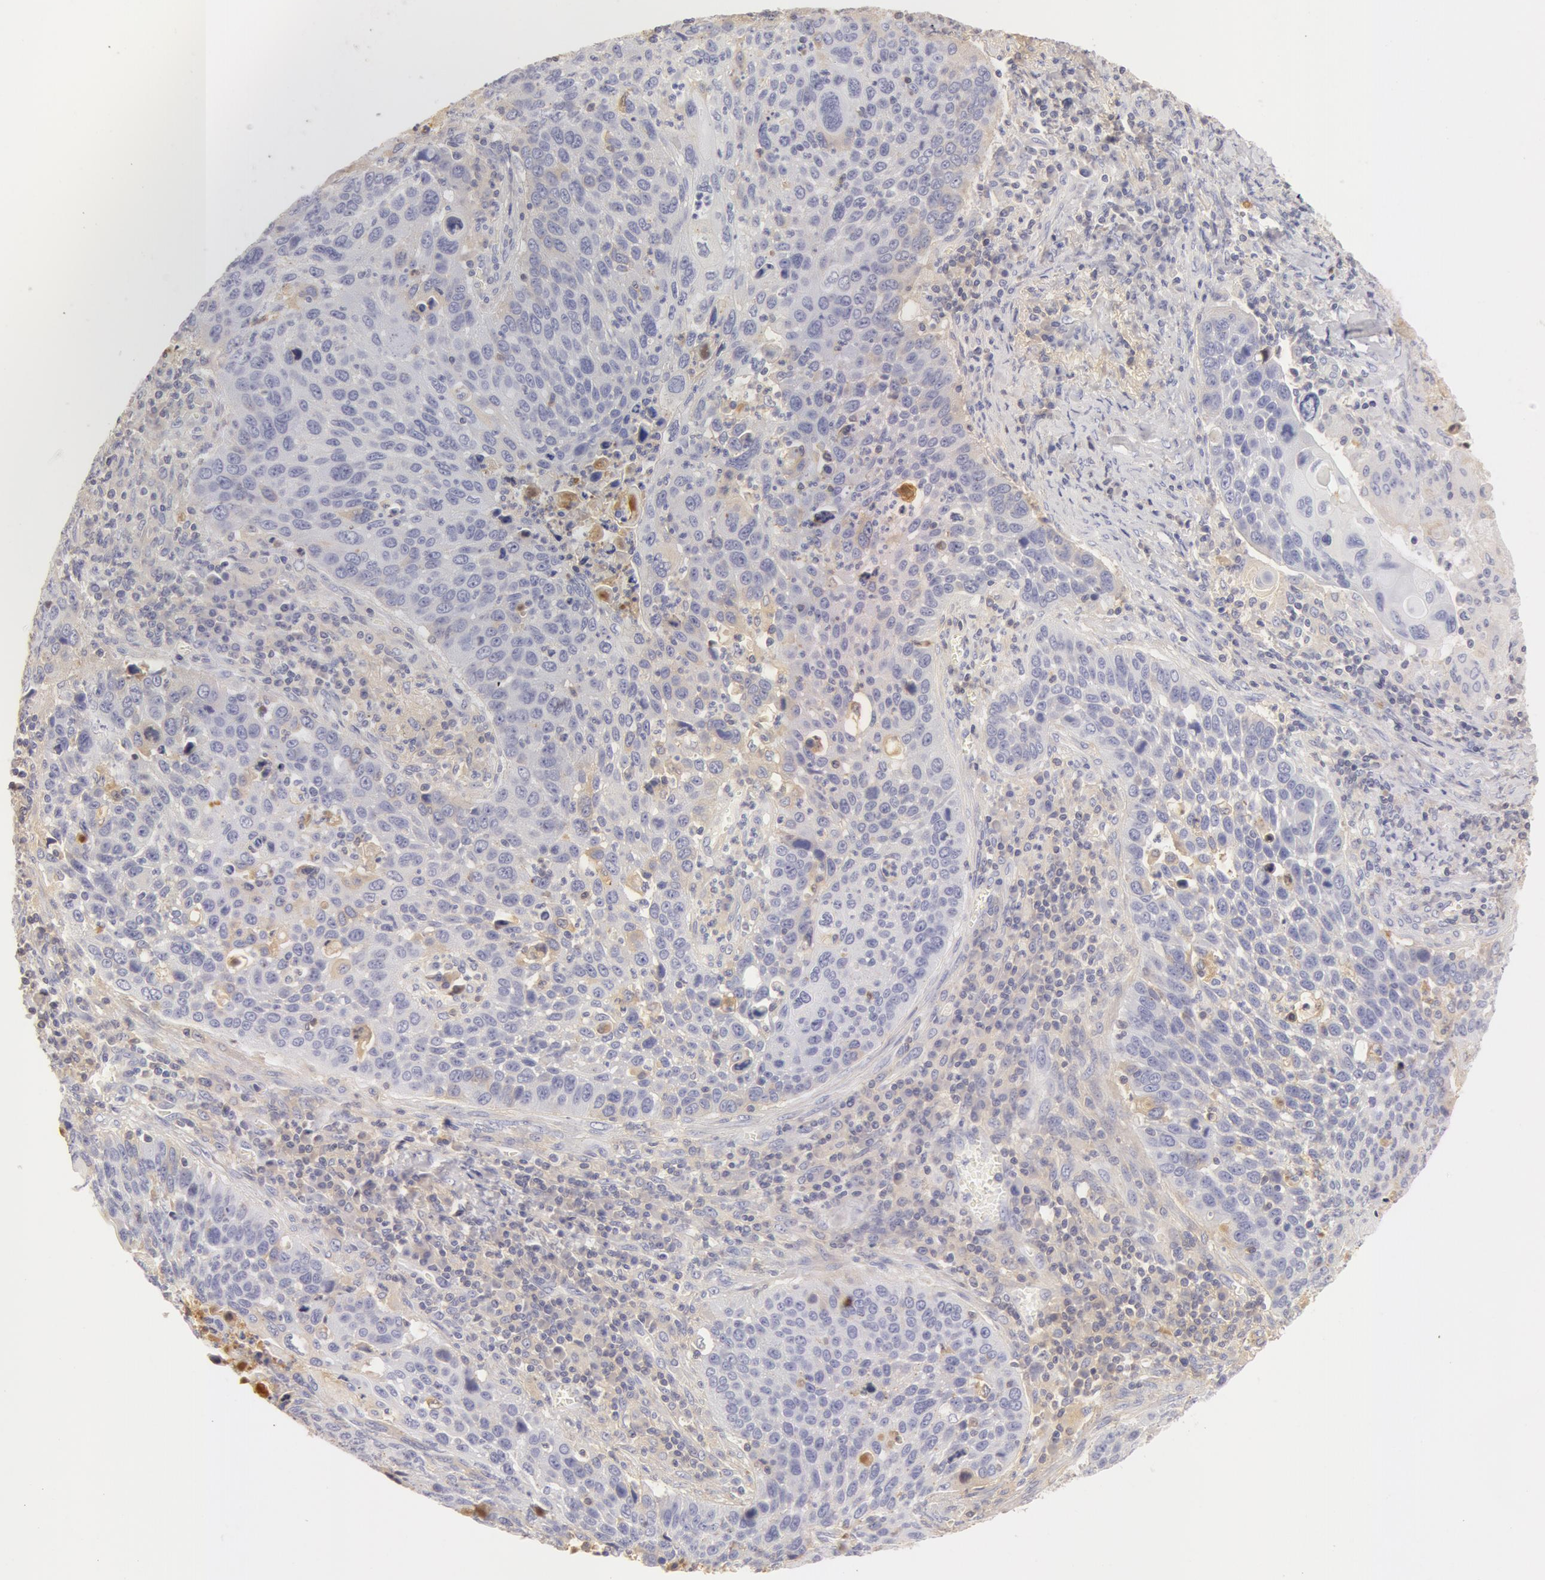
{"staining": {"intensity": "weak", "quantity": "<25%", "location": "cytoplasmic/membranous"}, "tissue": "lung cancer", "cell_type": "Tumor cells", "image_type": "cancer", "snomed": [{"axis": "morphology", "description": "Squamous cell carcinoma, NOS"}, {"axis": "topography", "description": "Lung"}], "caption": "An IHC image of squamous cell carcinoma (lung) is shown. There is no staining in tumor cells of squamous cell carcinoma (lung). (DAB (3,3'-diaminobenzidine) immunohistochemistry visualized using brightfield microscopy, high magnification).", "gene": "GC", "patient": {"sex": "male", "age": 68}}